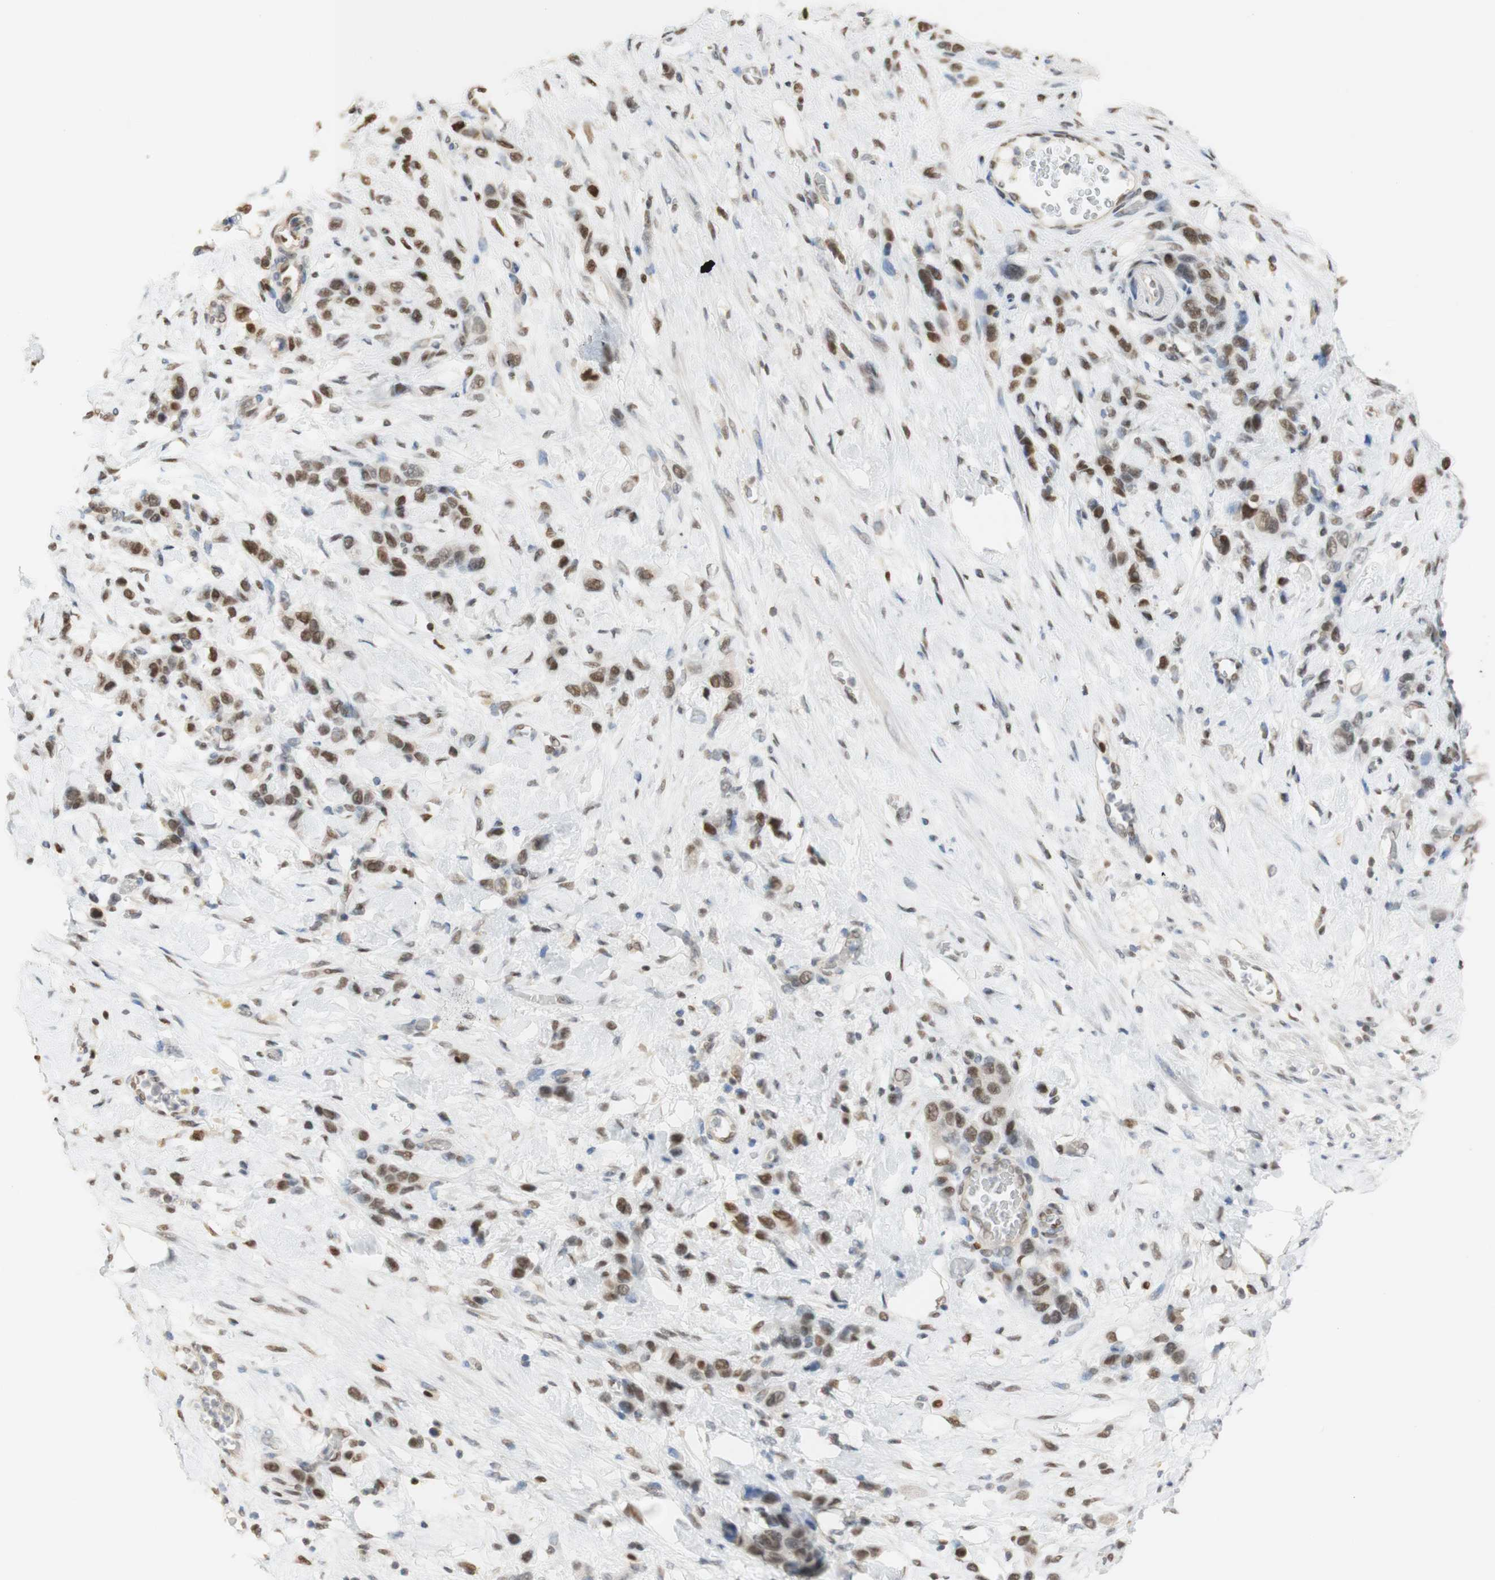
{"staining": {"intensity": "moderate", "quantity": ">75%", "location": "nuclear"}, "tissue": "stomach cancer", "cell_type": "Tumor cells", "image_type": "cancer", "snomed": [{"axis": "morphology", "description": "Adenocarcinoma, NOS"}, {"axis": "morphology", "description": "Adenocarcinoma, High grade"}, {"axis": "topography", "description": "Stomach, upper"}, {"axis": "topography", "description": "Stomach, lower"}], "caption": "A brown stain shows moderate nuclear staining of a protein in human adenocarcinoma (stomach) tumor cells.", "gene": "NAP1L4", "patient": {"sex": "female", "age": 65}}